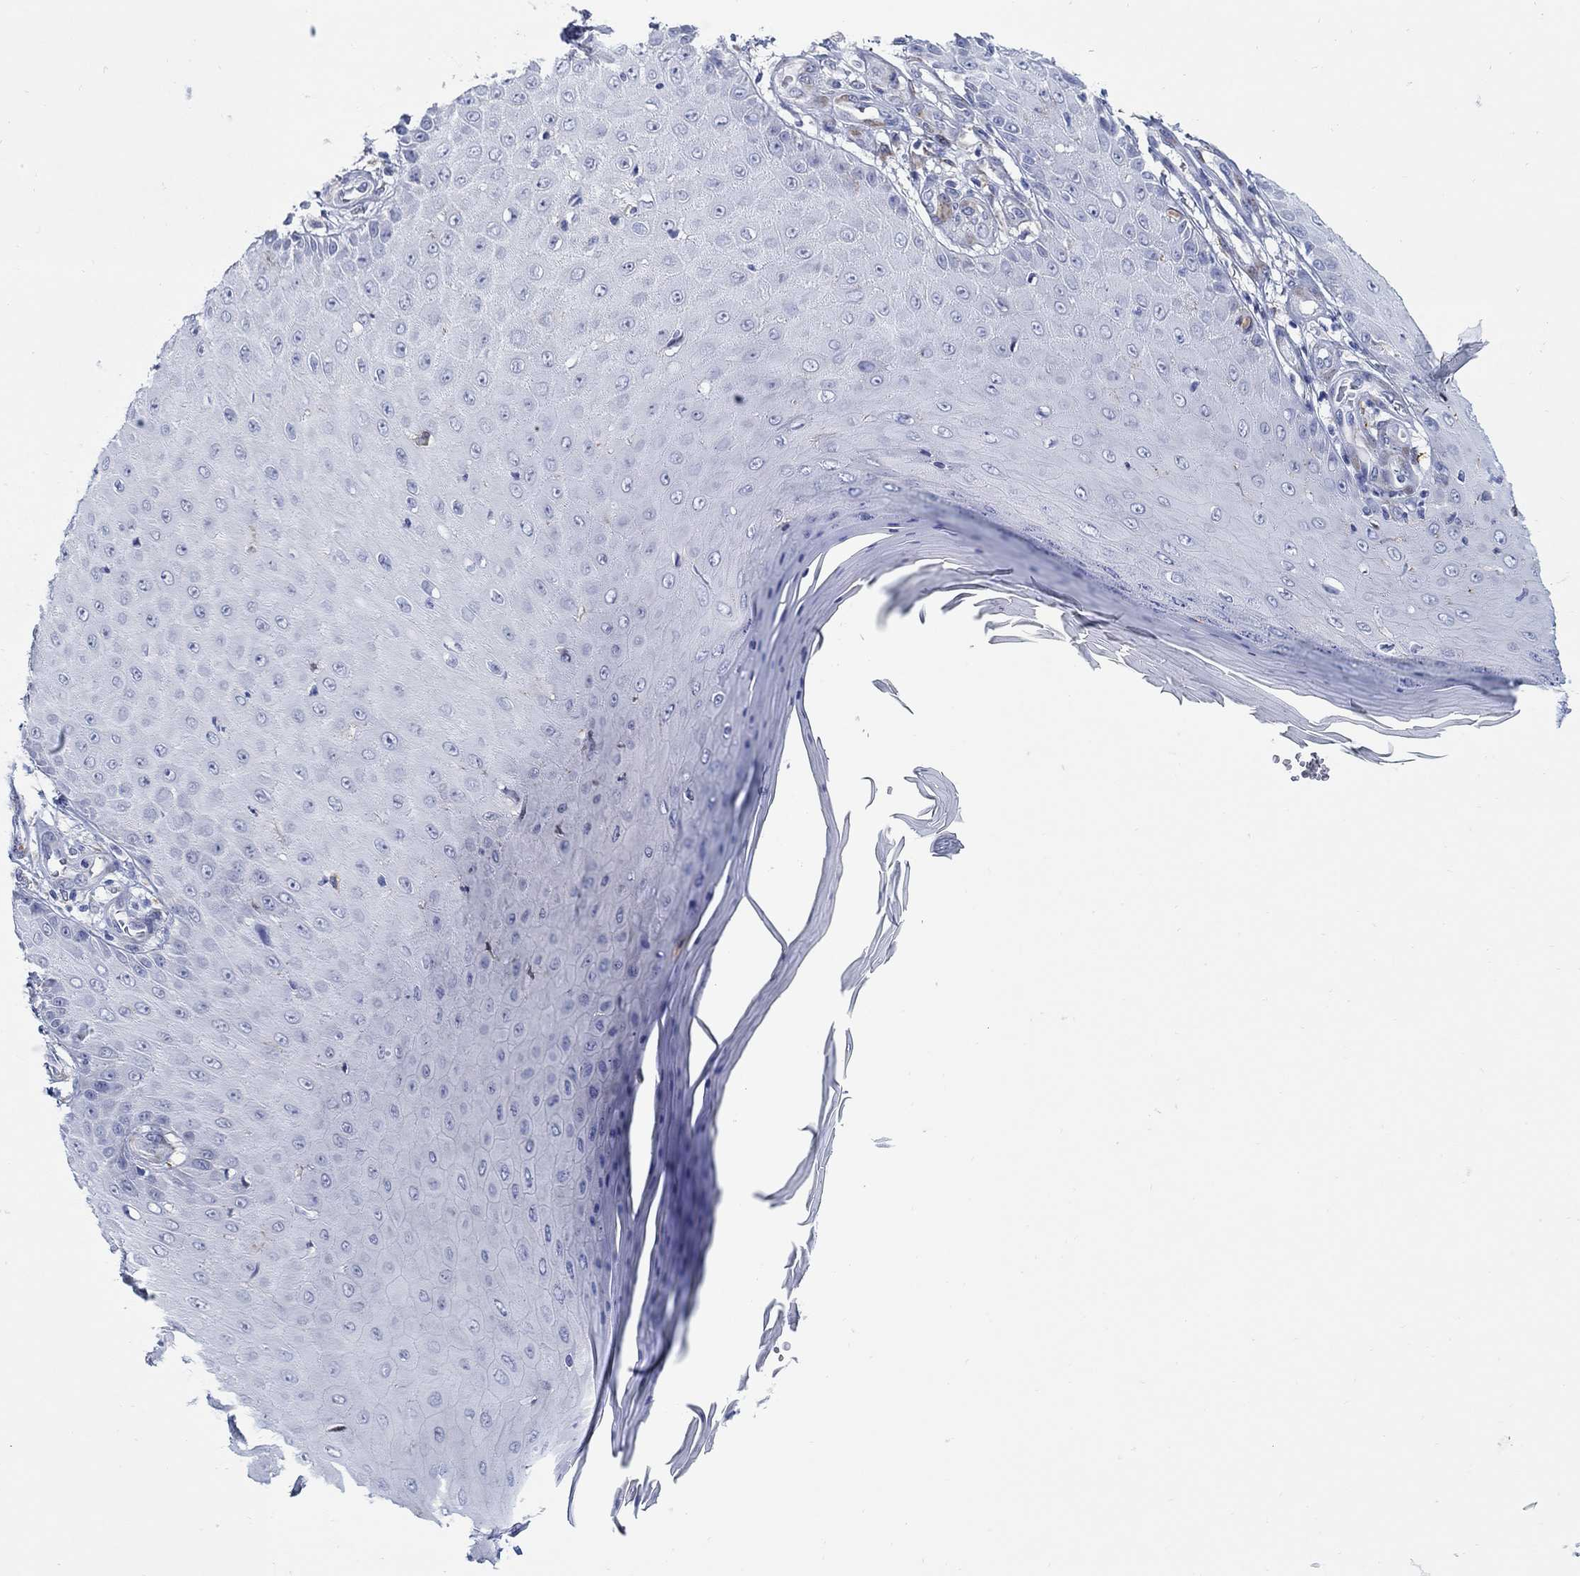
{"staining": {"intensity": "negative", "quantity": "none", "location": "none"}, "tissue": "skin cancer", "cell_type": "Tumor cells", "image_type": "cancer", "snomed": [{"axis": "morphology", "description": "Inflammation, NOS"}, {"axis": "morphology", "description": "Squamous cell carcinoma, NOS"}, {"axis": "topography", "description": "Skin"}], "caption": "Immunohistochemical staining of squamous cell carcinoma (skin) displays no significant staining in tumor cells. (DAB immunohistochemistry with hematoxylin counter stain).", "gene": "REEP2", "patient": {"sex": "male", "age": 70}}